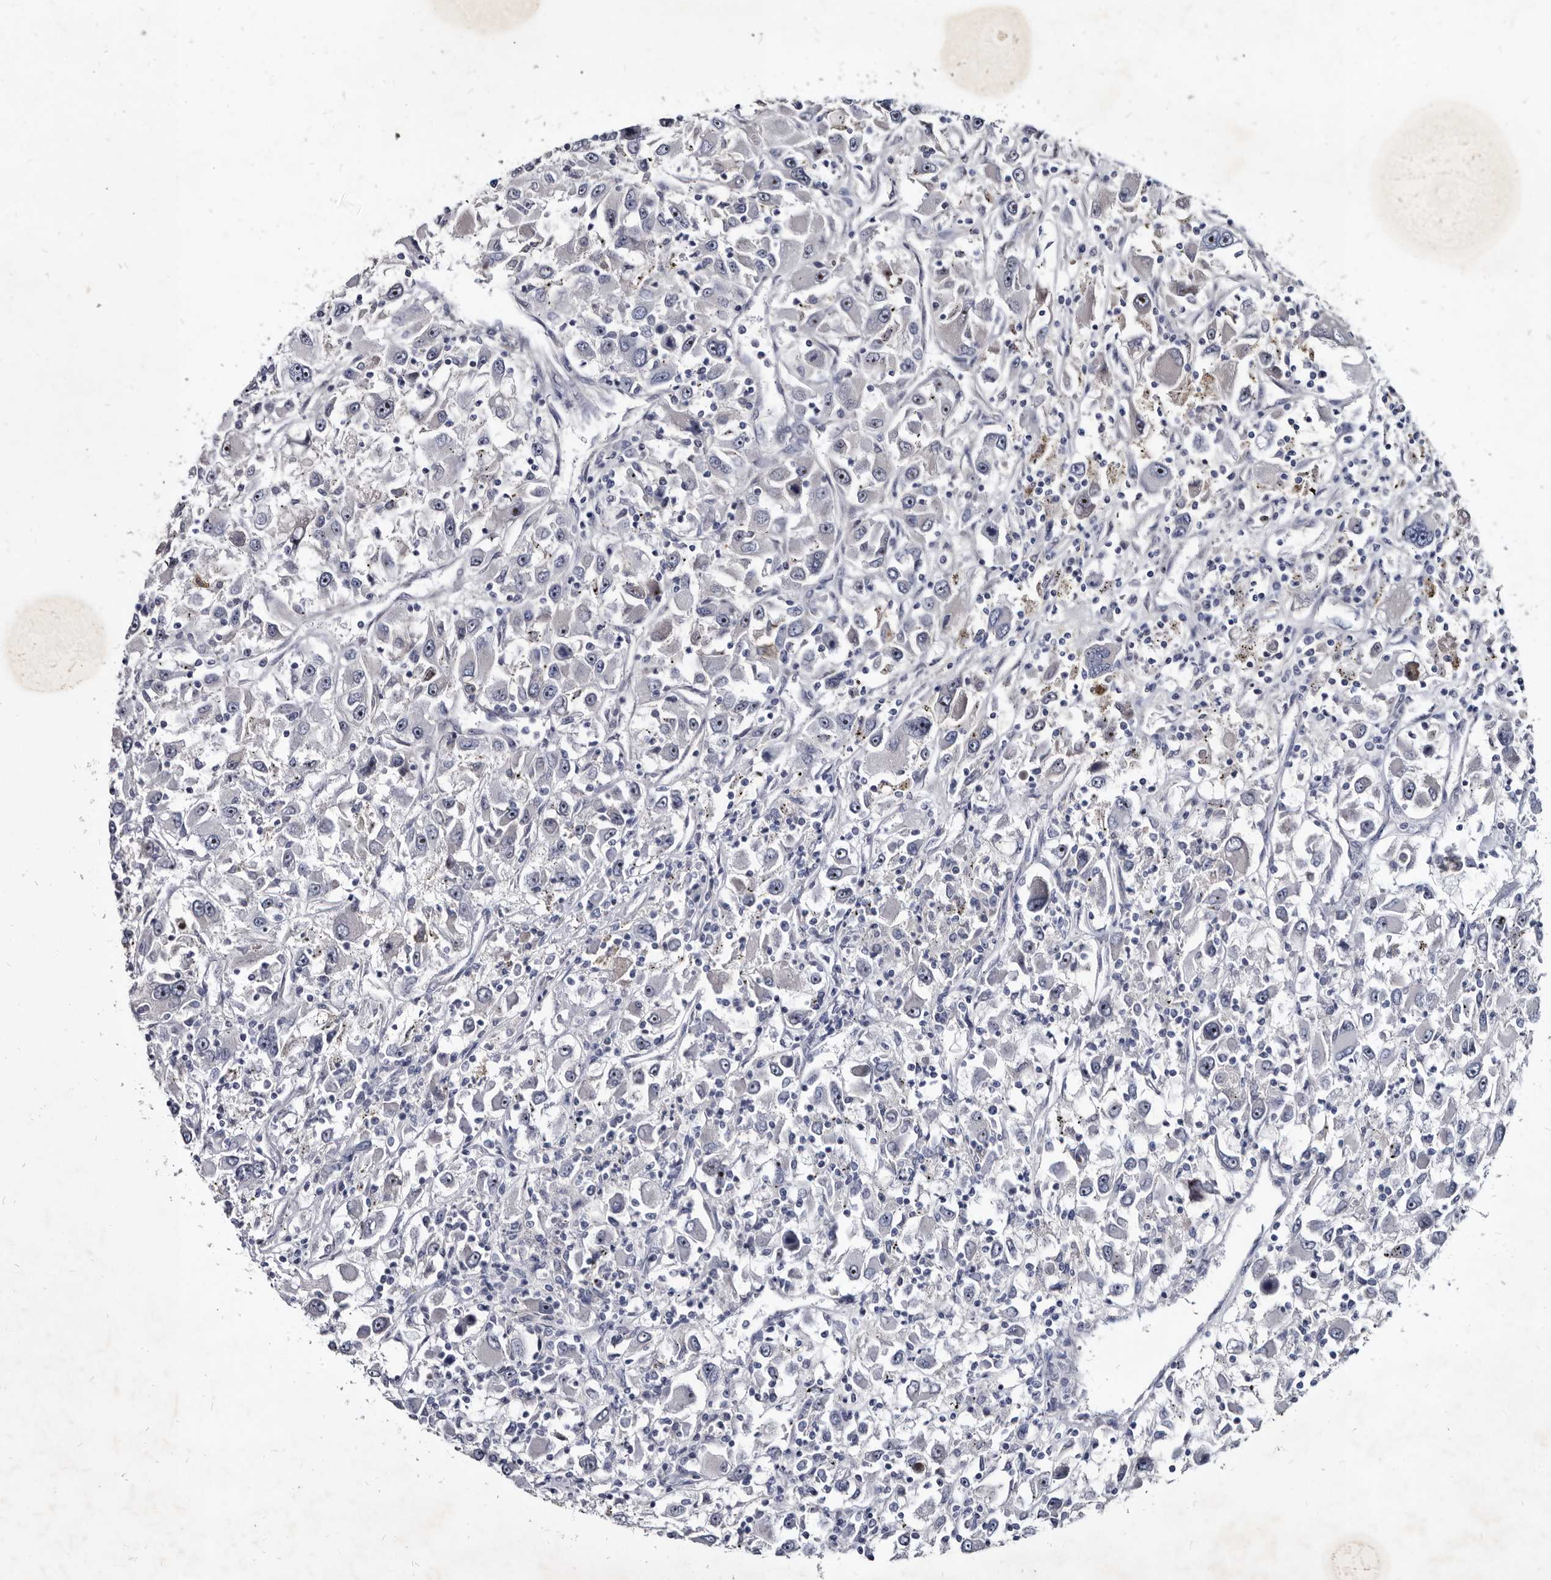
{"staining": {"intensity": "negative", "quantity": "none", "location": "none"}, "tissue": "renal cancer", "cell_type": "Tumor cells", "image_type": "cancer", "snomed": [{"axis": "morphology", "description": "Adenocarcinoma, NOS"}, {"axis": "topography", "description": "Kidney"}], "caption": "Tumor cells are negative for brown protein staining in renal cancer.", "gene": "PRSS8", "patient": {"sex": "female", "age": 52}}